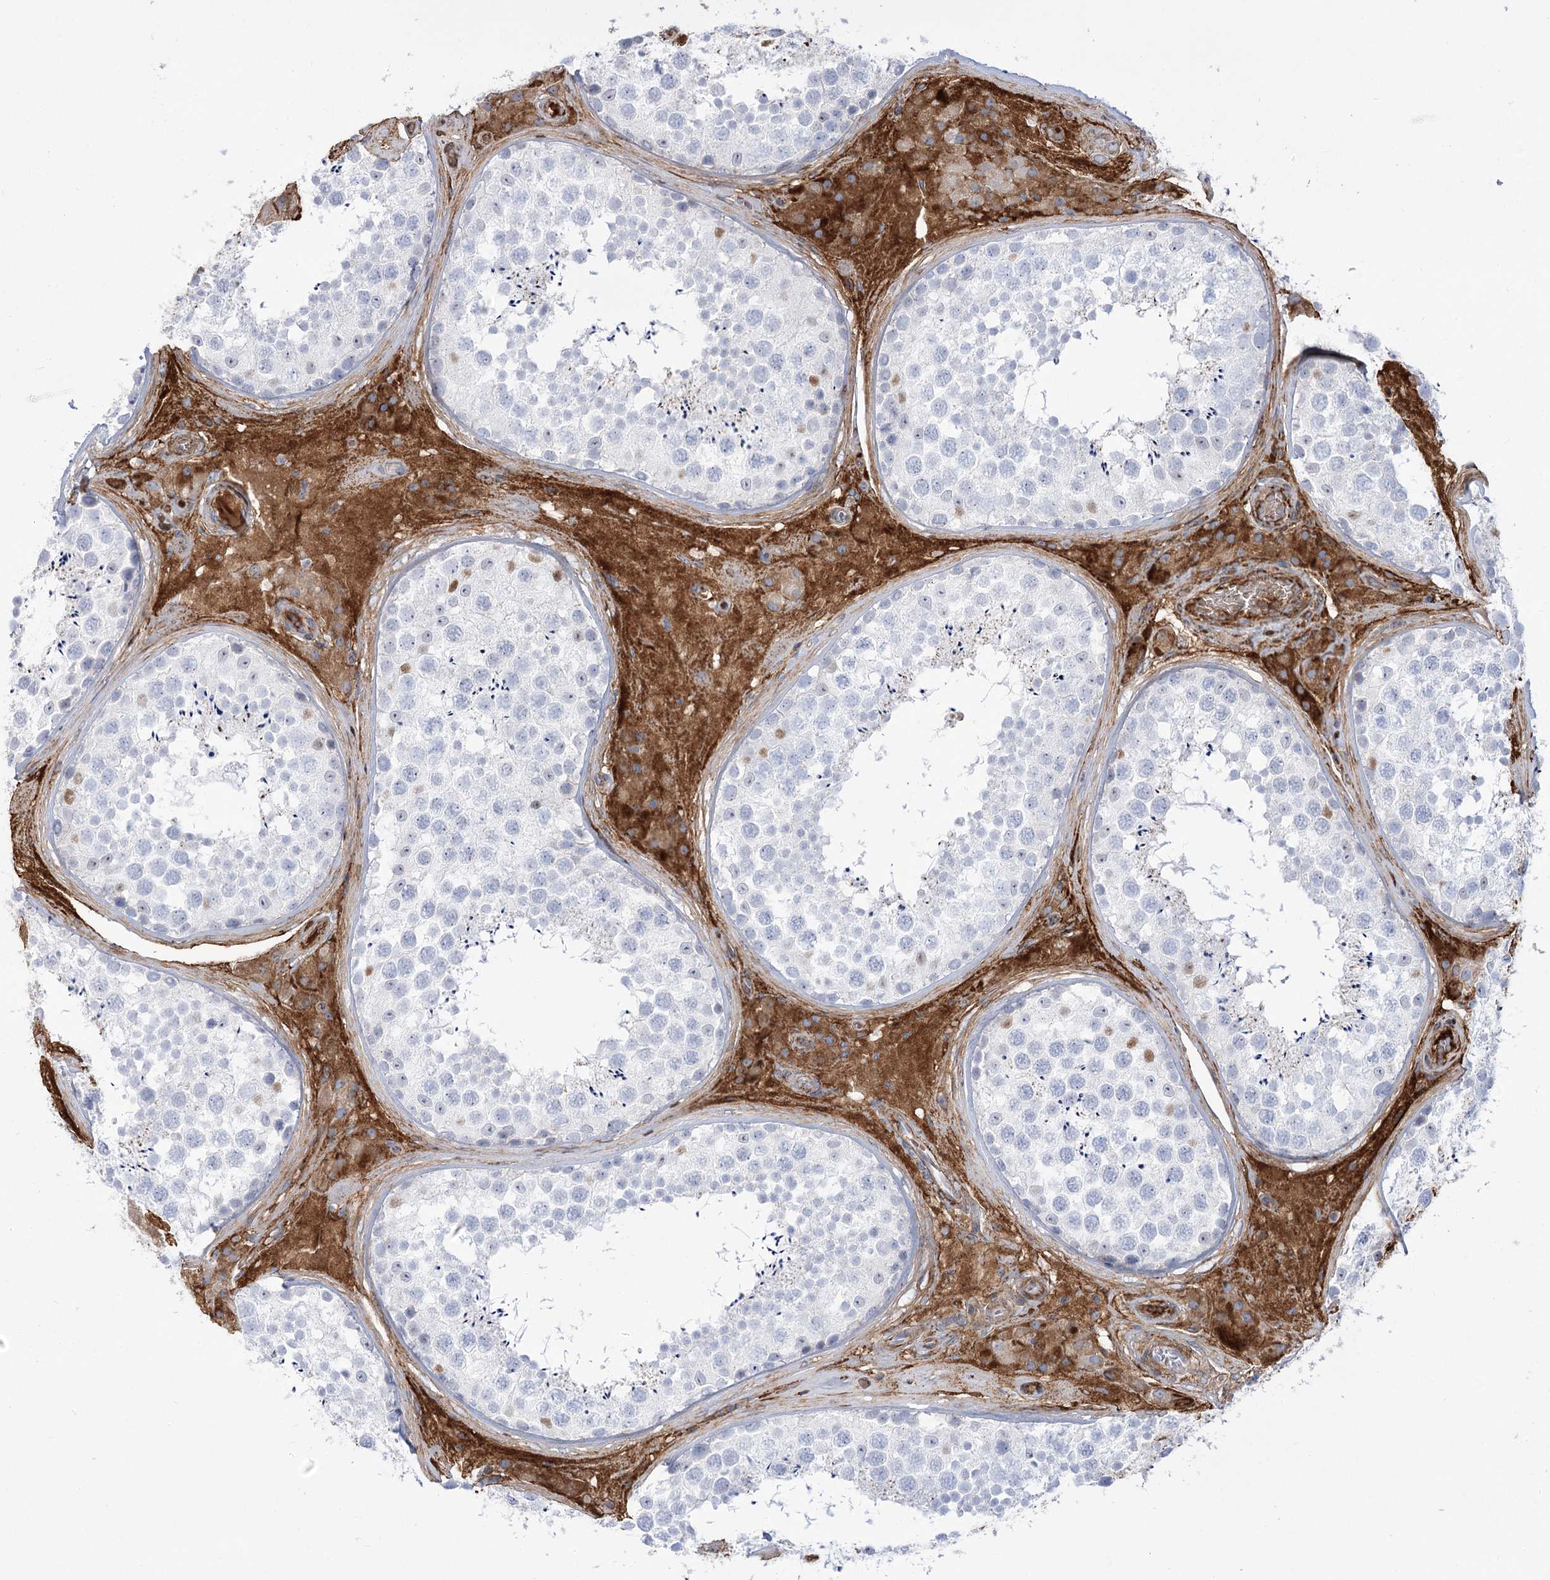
{"staining": {"intensity": "strong", "quantity": "<25%", "location": "nuclear"}, "tissue": "testis", "cell_type": "Cells in seminiferous ducts", "image_type": "normal", "snomed": [{"axis": "morphology", "description": "Normal tissue, NOS"}, {"axis": "topography", "description": "Testis"}], "caption": "A brown stain highlights strong nuclear positivity of a protein in cells in seminiferous ducts of unremarkable testis.", "gene": "ANKRD23", "patient": {"sex": "male", "age": 46}}